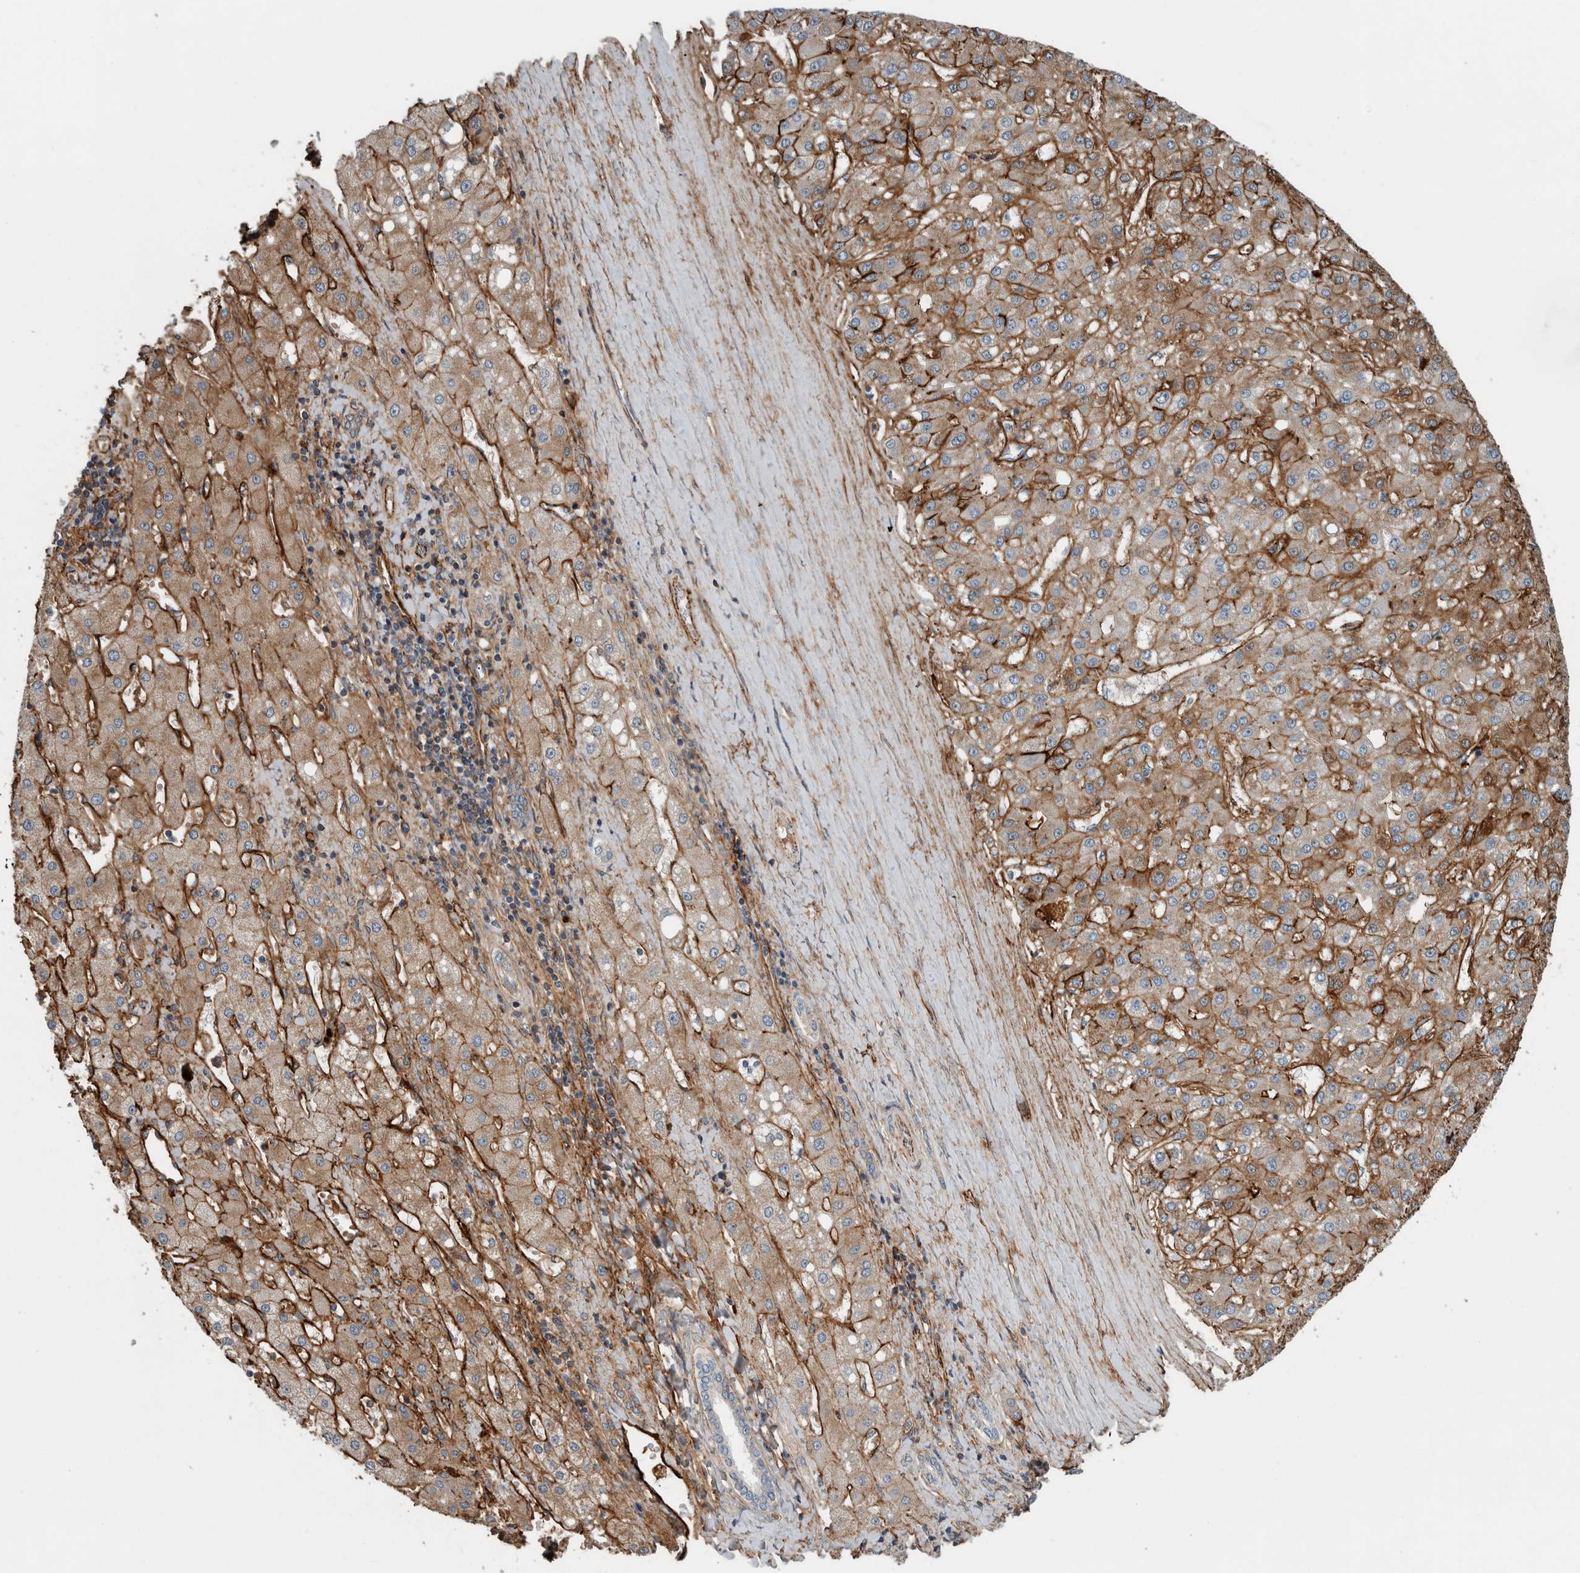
{"staining": {"intensity": "moderate", "quantity": "25%-75%", "location": "cytoplasmic/membranous"}, "tissue": "liver cancer", "cell_type": "Tumor cells", "image_type": "cancer", "snomed": [{"axis": "morphology", "description": "Carcinoma, Hepatocellular, NOS"}, {"axis": "topography", "description": "Liver"}], "caption": "IHC micrograph of human liver cancer (hepatocellular carcinoma) stained for a protein (brown), which shows medium levels of moderate cytoplasmic/membranous staining in about 25%-75% of tumor cells.", "gene": "FN1", "patient": {"sex": "male", "age": 67}}